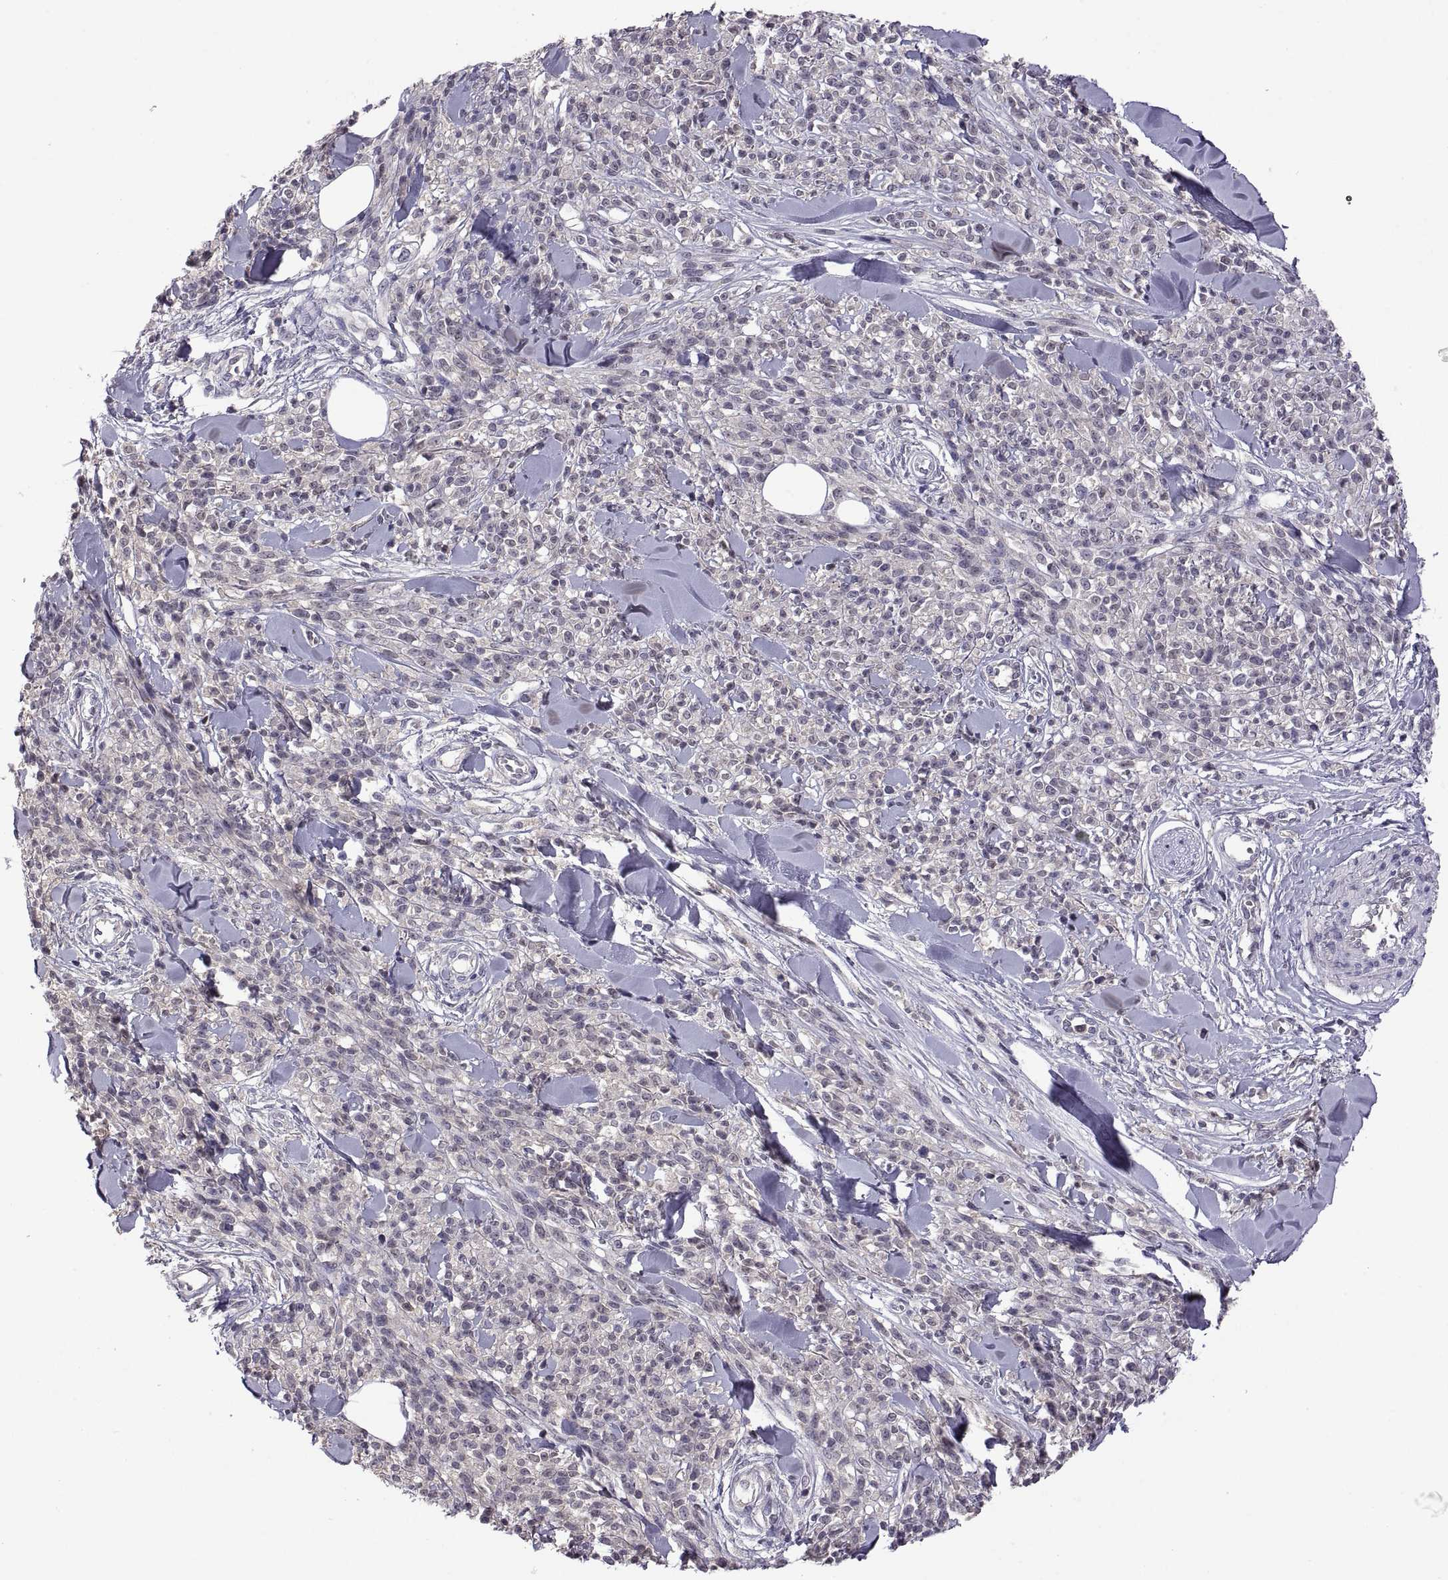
{"staining": {"intensity": "negative", "quantity": "none", "location": "none"}, "tissue": "melanoma", "cell_type": "Tumor cells", "image_type": "cancer", "snomed": [{"axis": "morphology", "description": "Malignant melanoma, NOS"}, {"axis": "topography", "description": "Skin"}, {"axis": "topography", "description": "Skin of trunk"}], "caption": "IHC histopathology image of malignant melanoma stained for a protein (brown), which demonstrates no positivity in tumor cells.", "gene": "FGF9", "patient": {"sex": "male", "age": 74}}